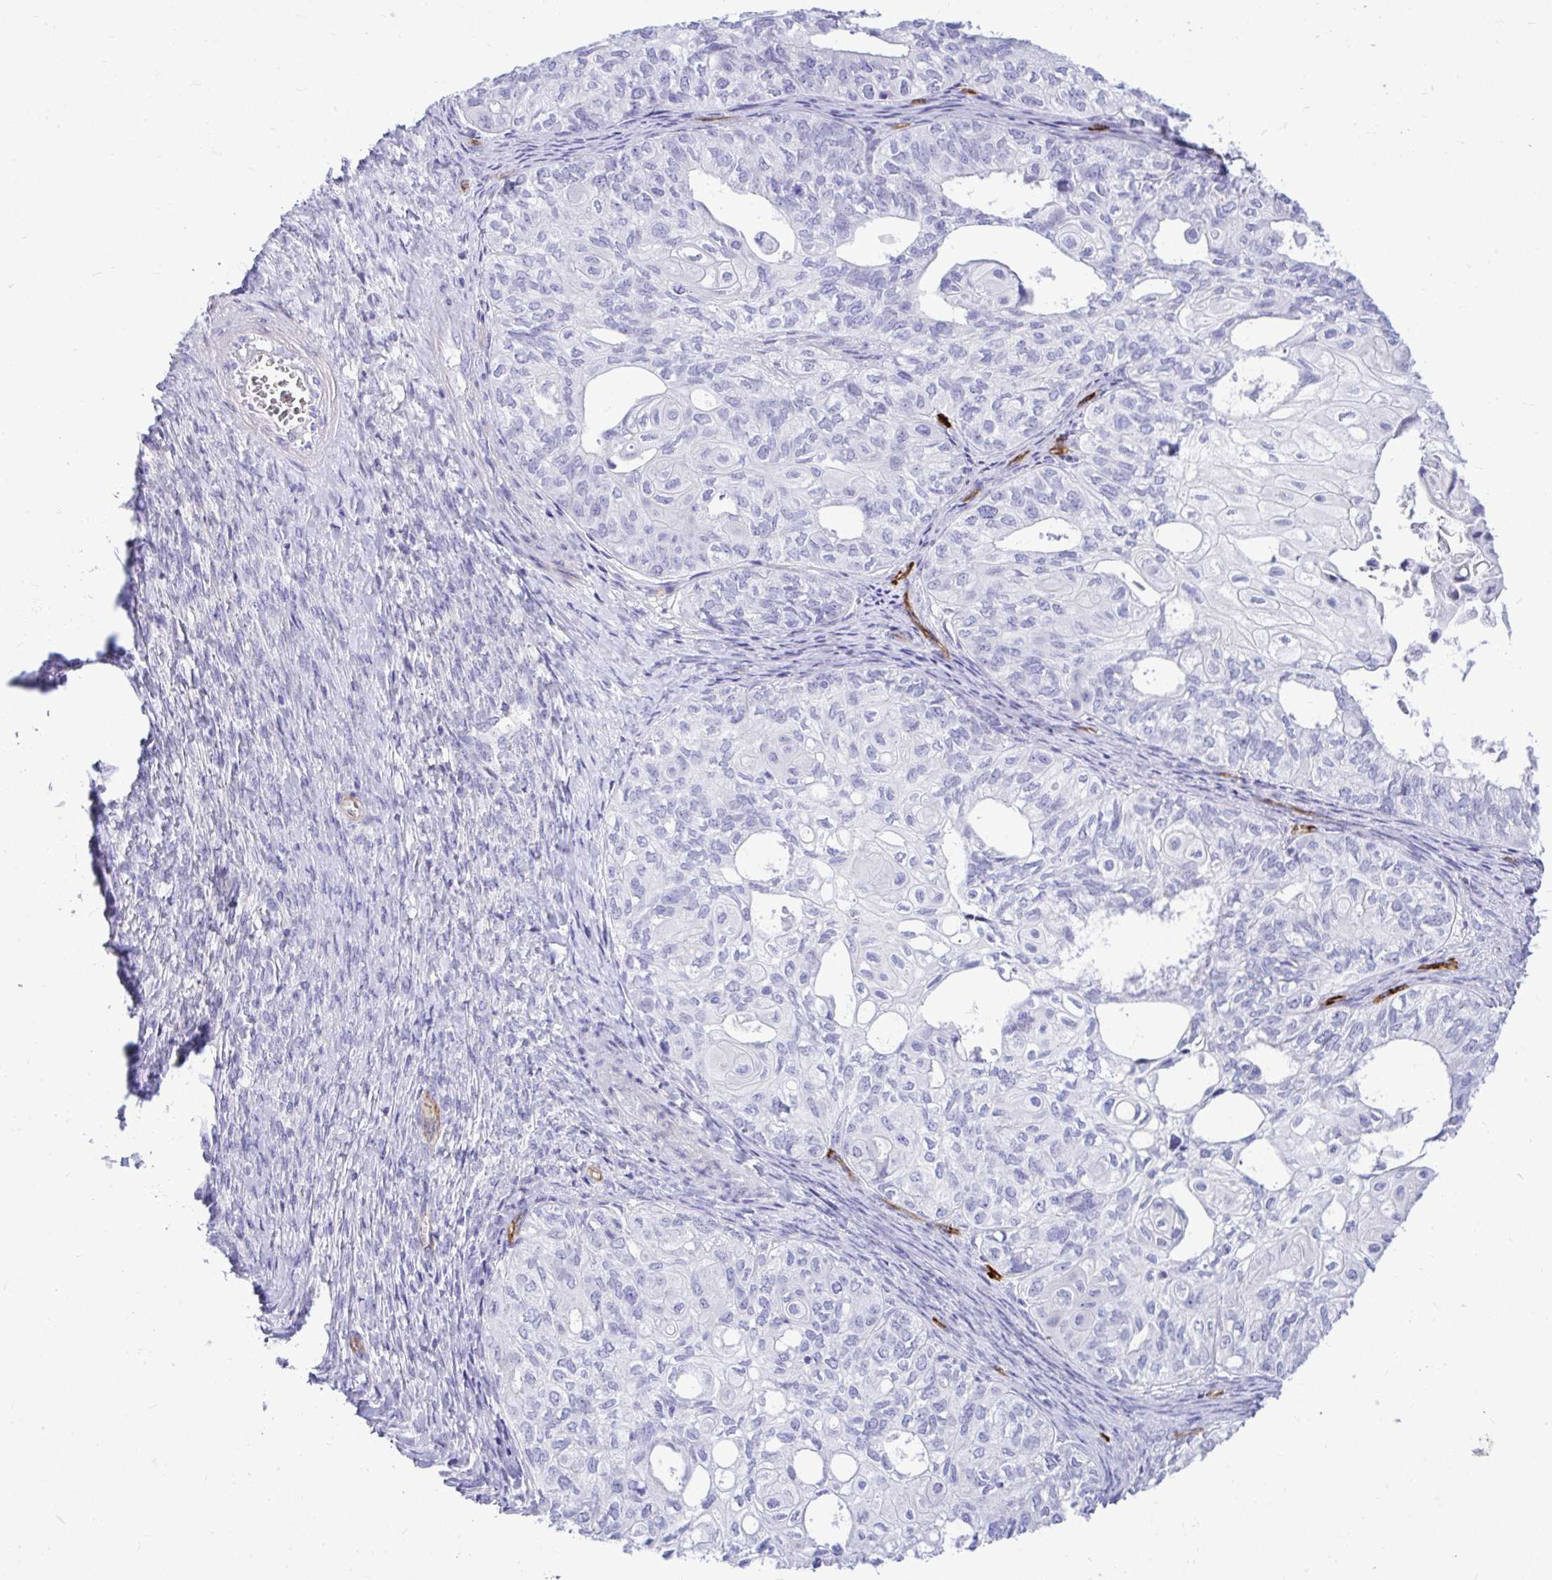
{"staining": {"intensity": "negative", "quantity": "none", "location": "none"}, "tissue": "ovarian cancer", "cell_type": "Tumor cells", "image_type": "cancer", "snomed": [{"axis": "morphology", "description": "Carcinoma, endometroid"}, {"axis": "topography", "description": "Ovary"}], "caption": "Immunohistochemistry of ovarian cancer (endometroid carcinoma) exhibits no positivity in tumor cells. (Brightfield microscopy of DAB (3,3'-diaminobenzidine) immunohistochemistry at high magnification).", "gene": "ABCG2", "patient": {"sex": "female", "age": 64}}